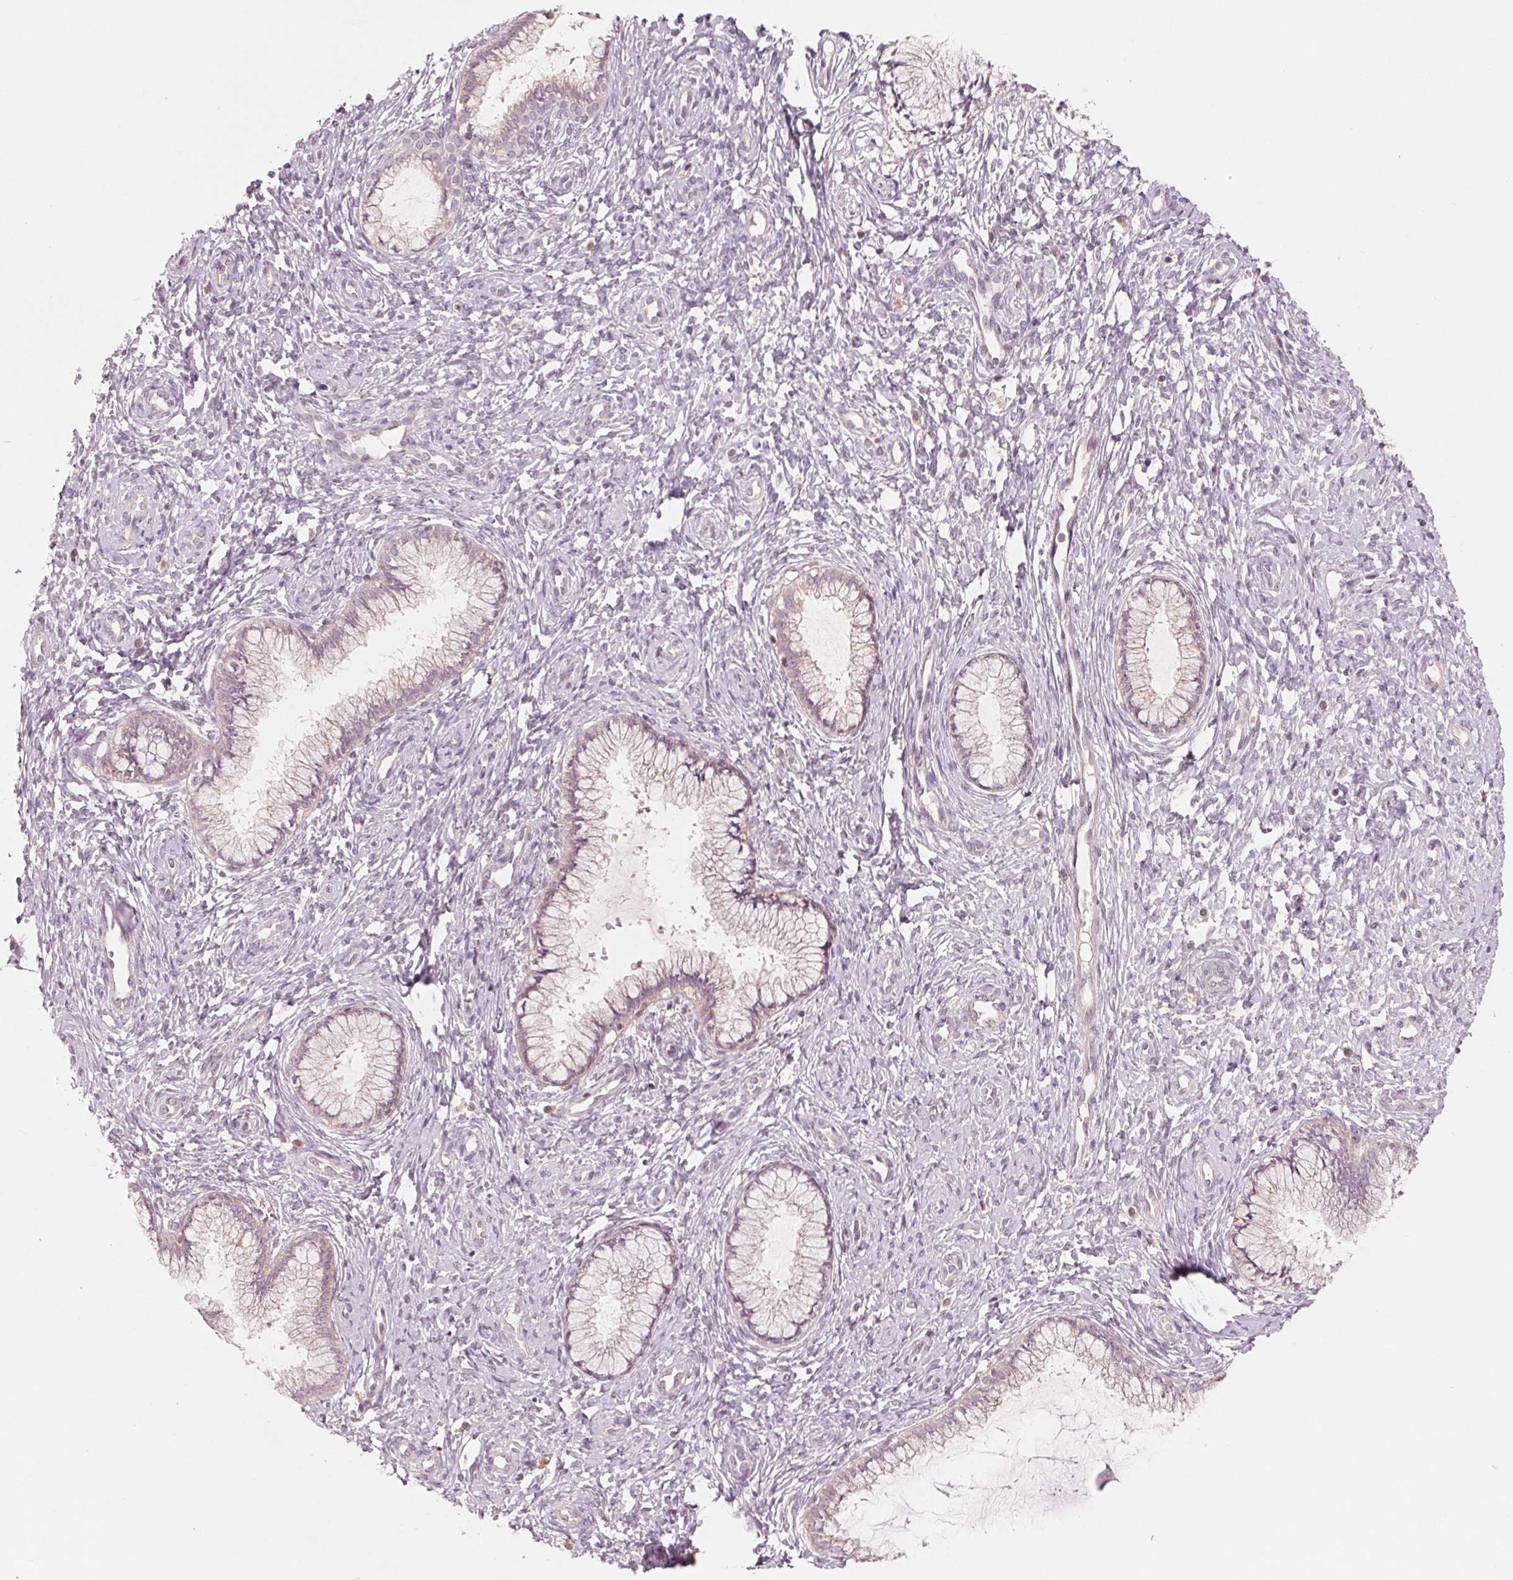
{"staining": {"intensity": "negative", "quantity": "none", "location": "none"}, "tissue": "cervix", "cell_type": "Glandular cells", "image_type": "normal", "snomed": [{"axis": "morphology", "description": "Normal tissue, NOS"}, {"axis": "topography", "description": "Cervix"}], "caption": "A high-resolution image shows IHC staining of unremarkable cervix, which displays no significant expression in glandular cells. Nuclei are stained in blue.", "gene": "AQP8", "patient": {"sex": "female", "age": 37}}